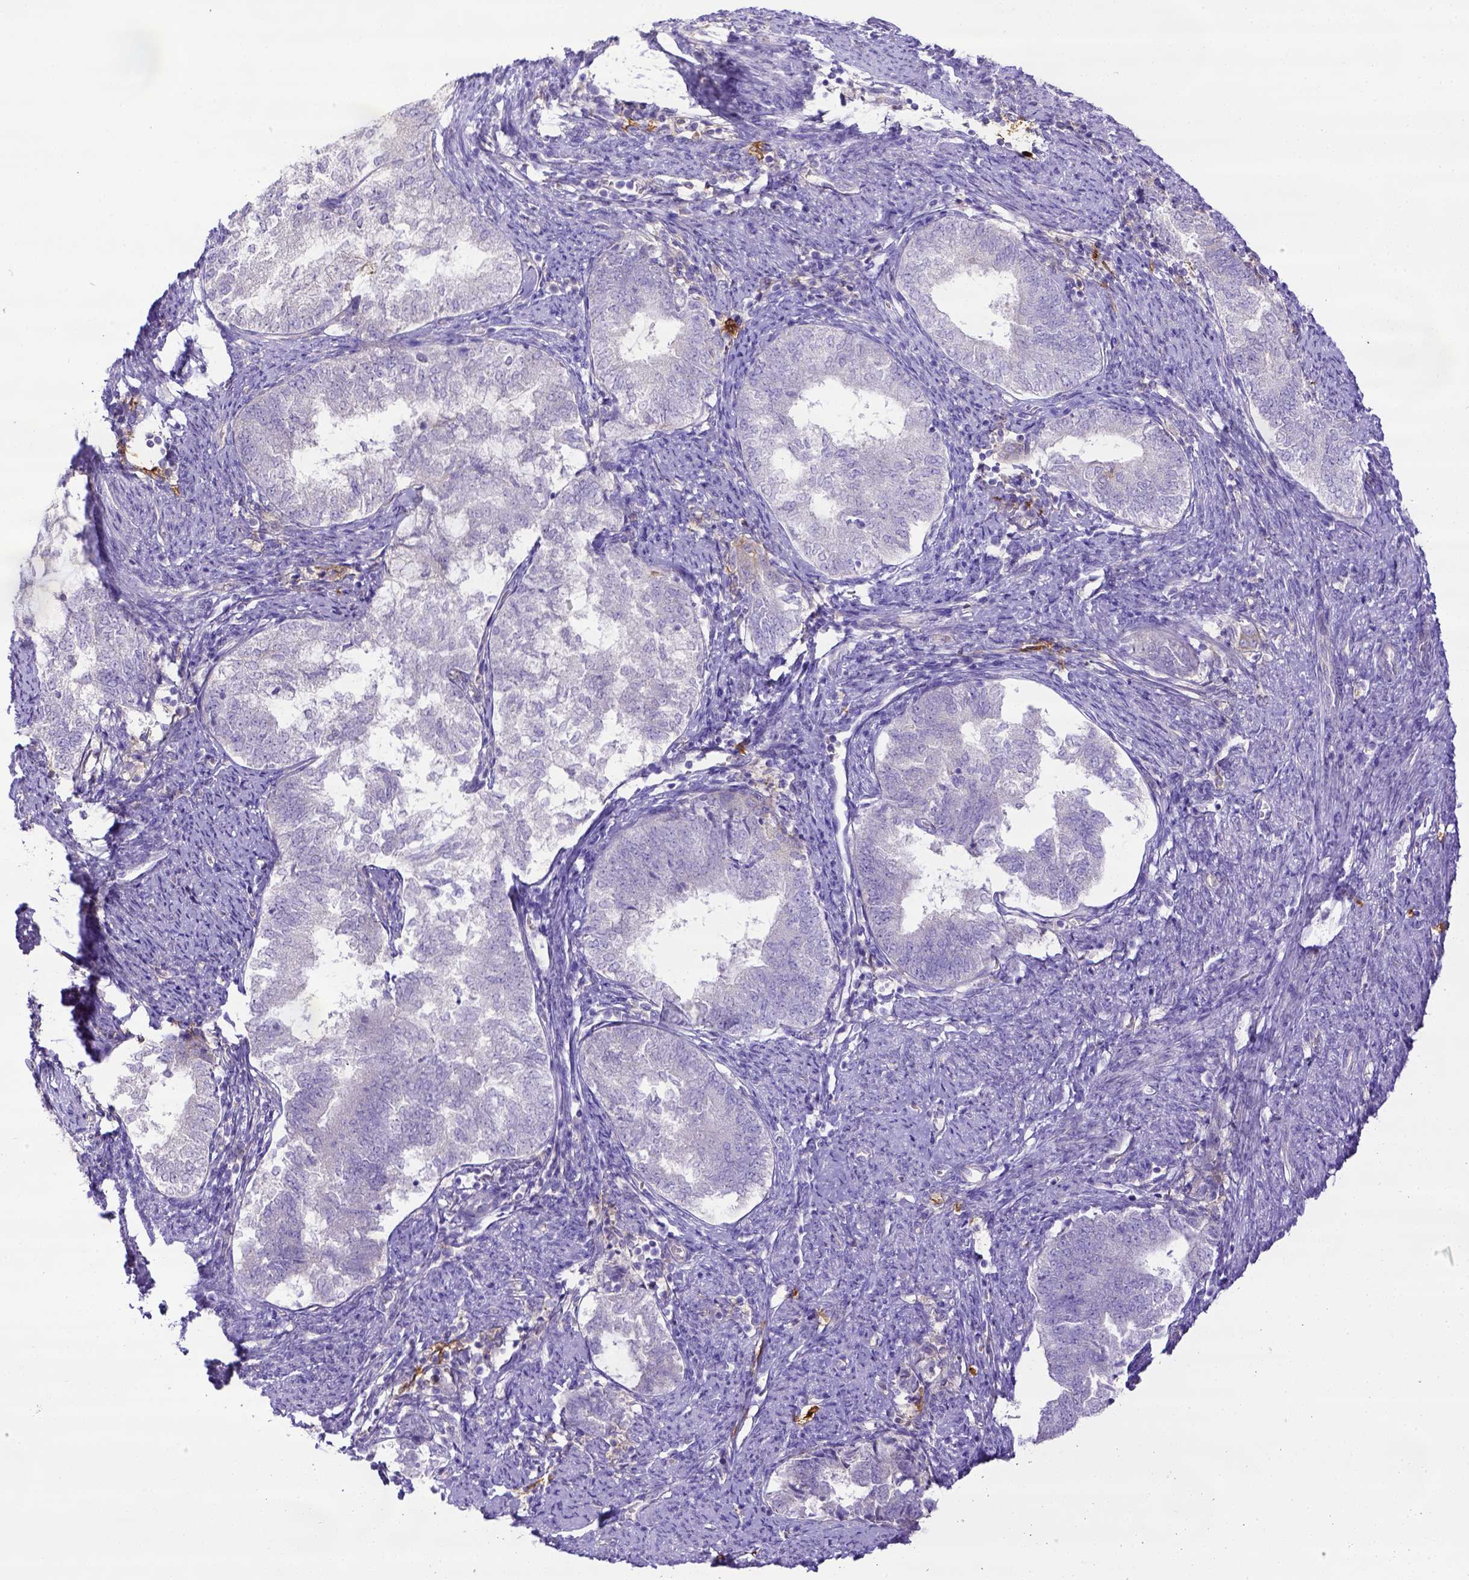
{"staining": {"intensity": "negative", "quantity": "none", "location": "none"}, "tissue": "endometrial cancer", "cell_type": "Tumor cells", "image_type": "cancer", "snomed": [{"axis": "morphology", "description": "Adenocarcinoma, NOS"}, {"axis": "topography", "description": "Endometrium"}], "caption": "Tumor cells are negative for brown protein staining in adenocarcinoma (endometrial).", "gene": "CD40", "patient": {"sex": "female", "age": 65}}